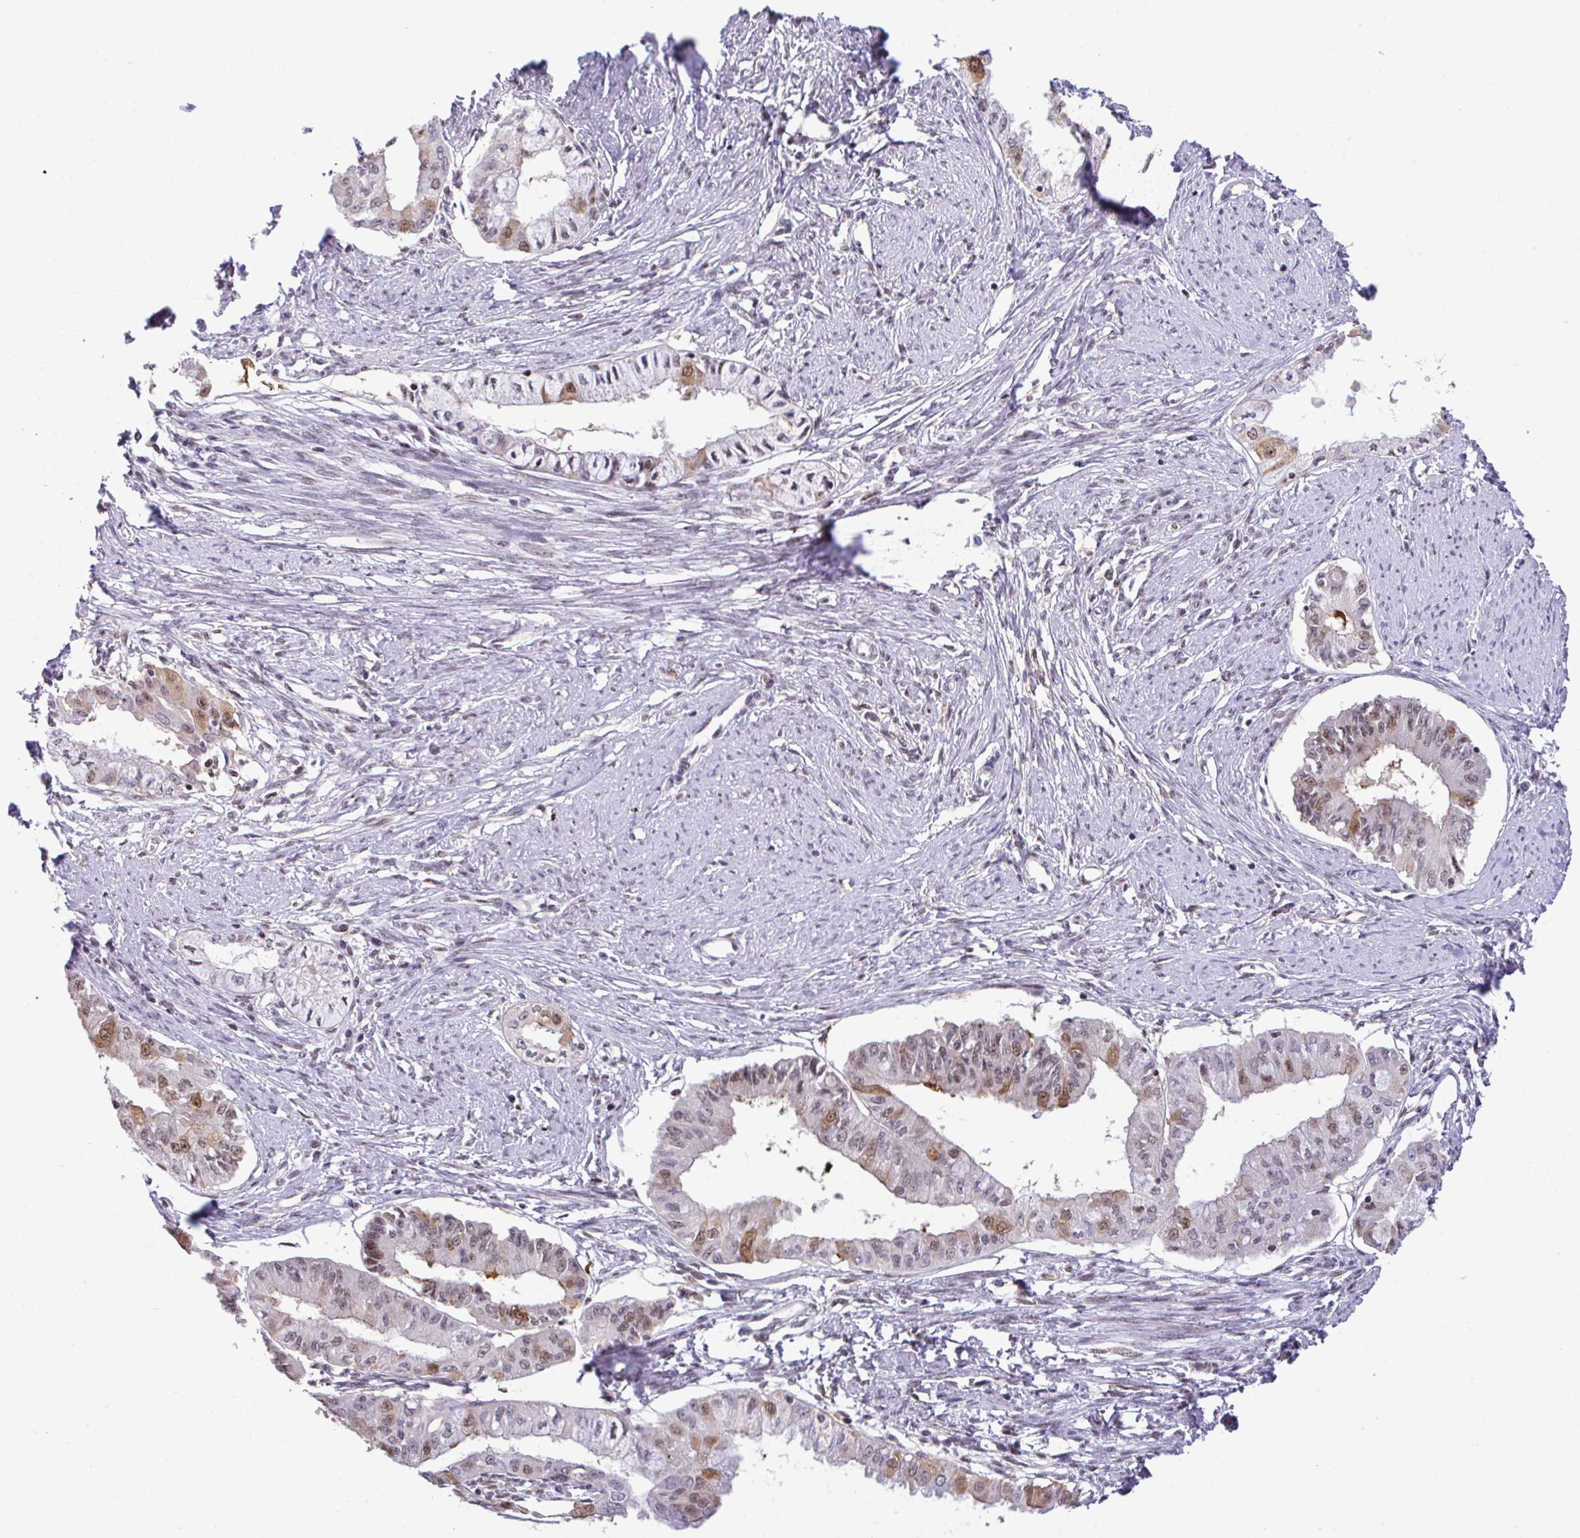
{"staining": {"intensity": "moderate", "quantity": "<25%", "location": "cytoplasmic/membranous,nuclear"}, "tissue": "endometrial cancer", "cell_type": "Tumor cells", "image_type": "cancer", "snomed": [{"axis": "morphology", "description": "Adenocarcinoma, NOS"}, {"axis": "topography", "description": "Endometrium"}], "caption": "This histopathology image exhibits immunohistochemistry staining of endometrial cancer, with low moderate cytoplasmic/membranous and nuclear expression in approximately <25% of tumor cells.", "gene": "OR6K3", "patient": {"sex": "female", "age": 76}}